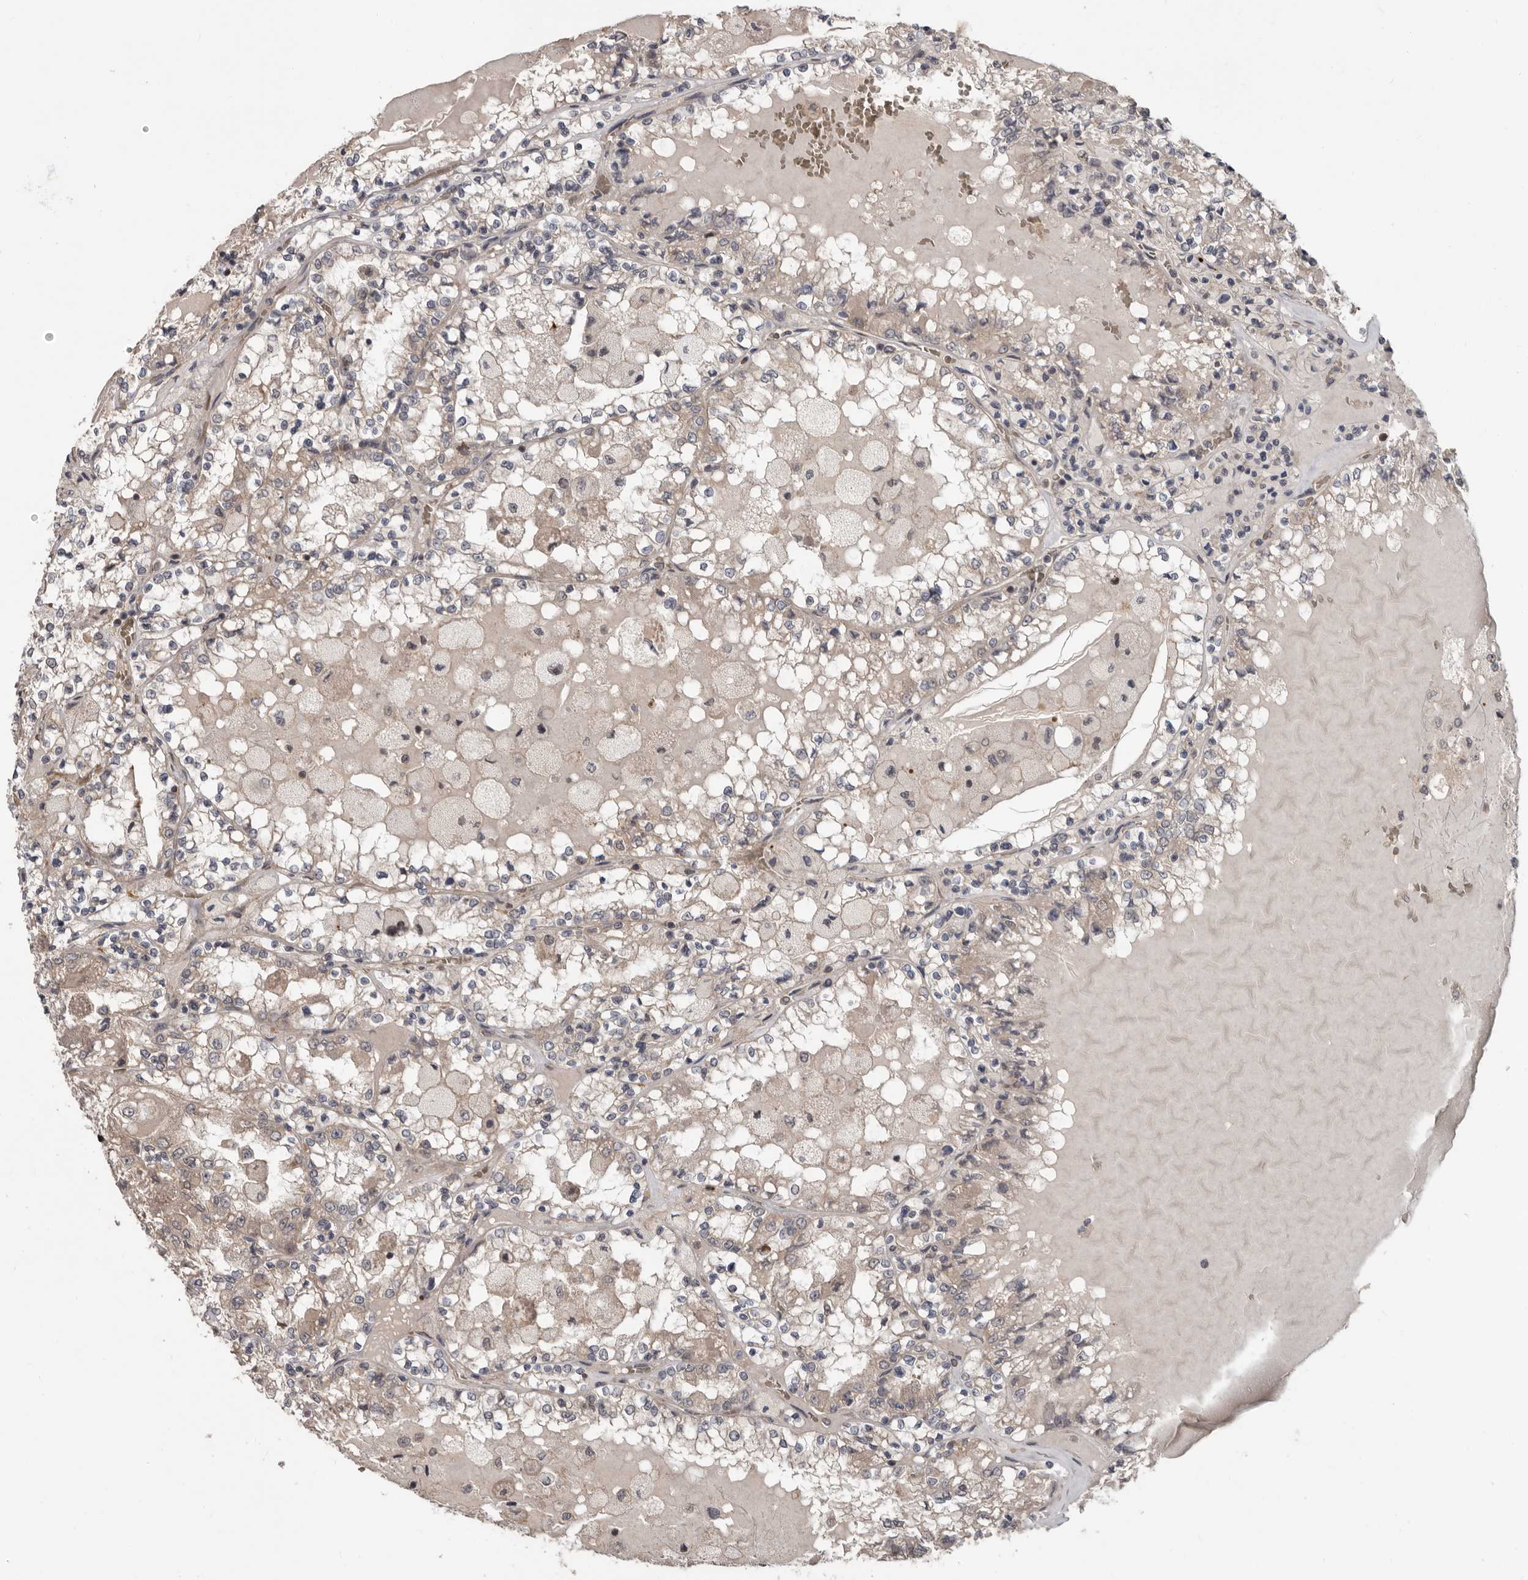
{"staining": {"intensity": "moderate", "quantity": "25%-75%", "location": "cytoplasmic/membranous"}, "tissue": "renal cancer", "cell_type": "Tumor cells", "image_type": "cancer", "snomed": [{"axis": "morphology", "description": "Adenocarcinoma, NOS"}, {"axis": "topography", "description": "Kidney"}], "caption": "IHC of human renal cancer demonstrates medium levels of moderate cytoplasmic/membranous staining in about 25%-75% of tumor cells. The staining is performed using DAB brown chromogen to label protein expression. The nuclei are counter-stained blue using hematoxylin.", "gene": "FGFR4", "patient": {"sex": "female", "age": 56}}